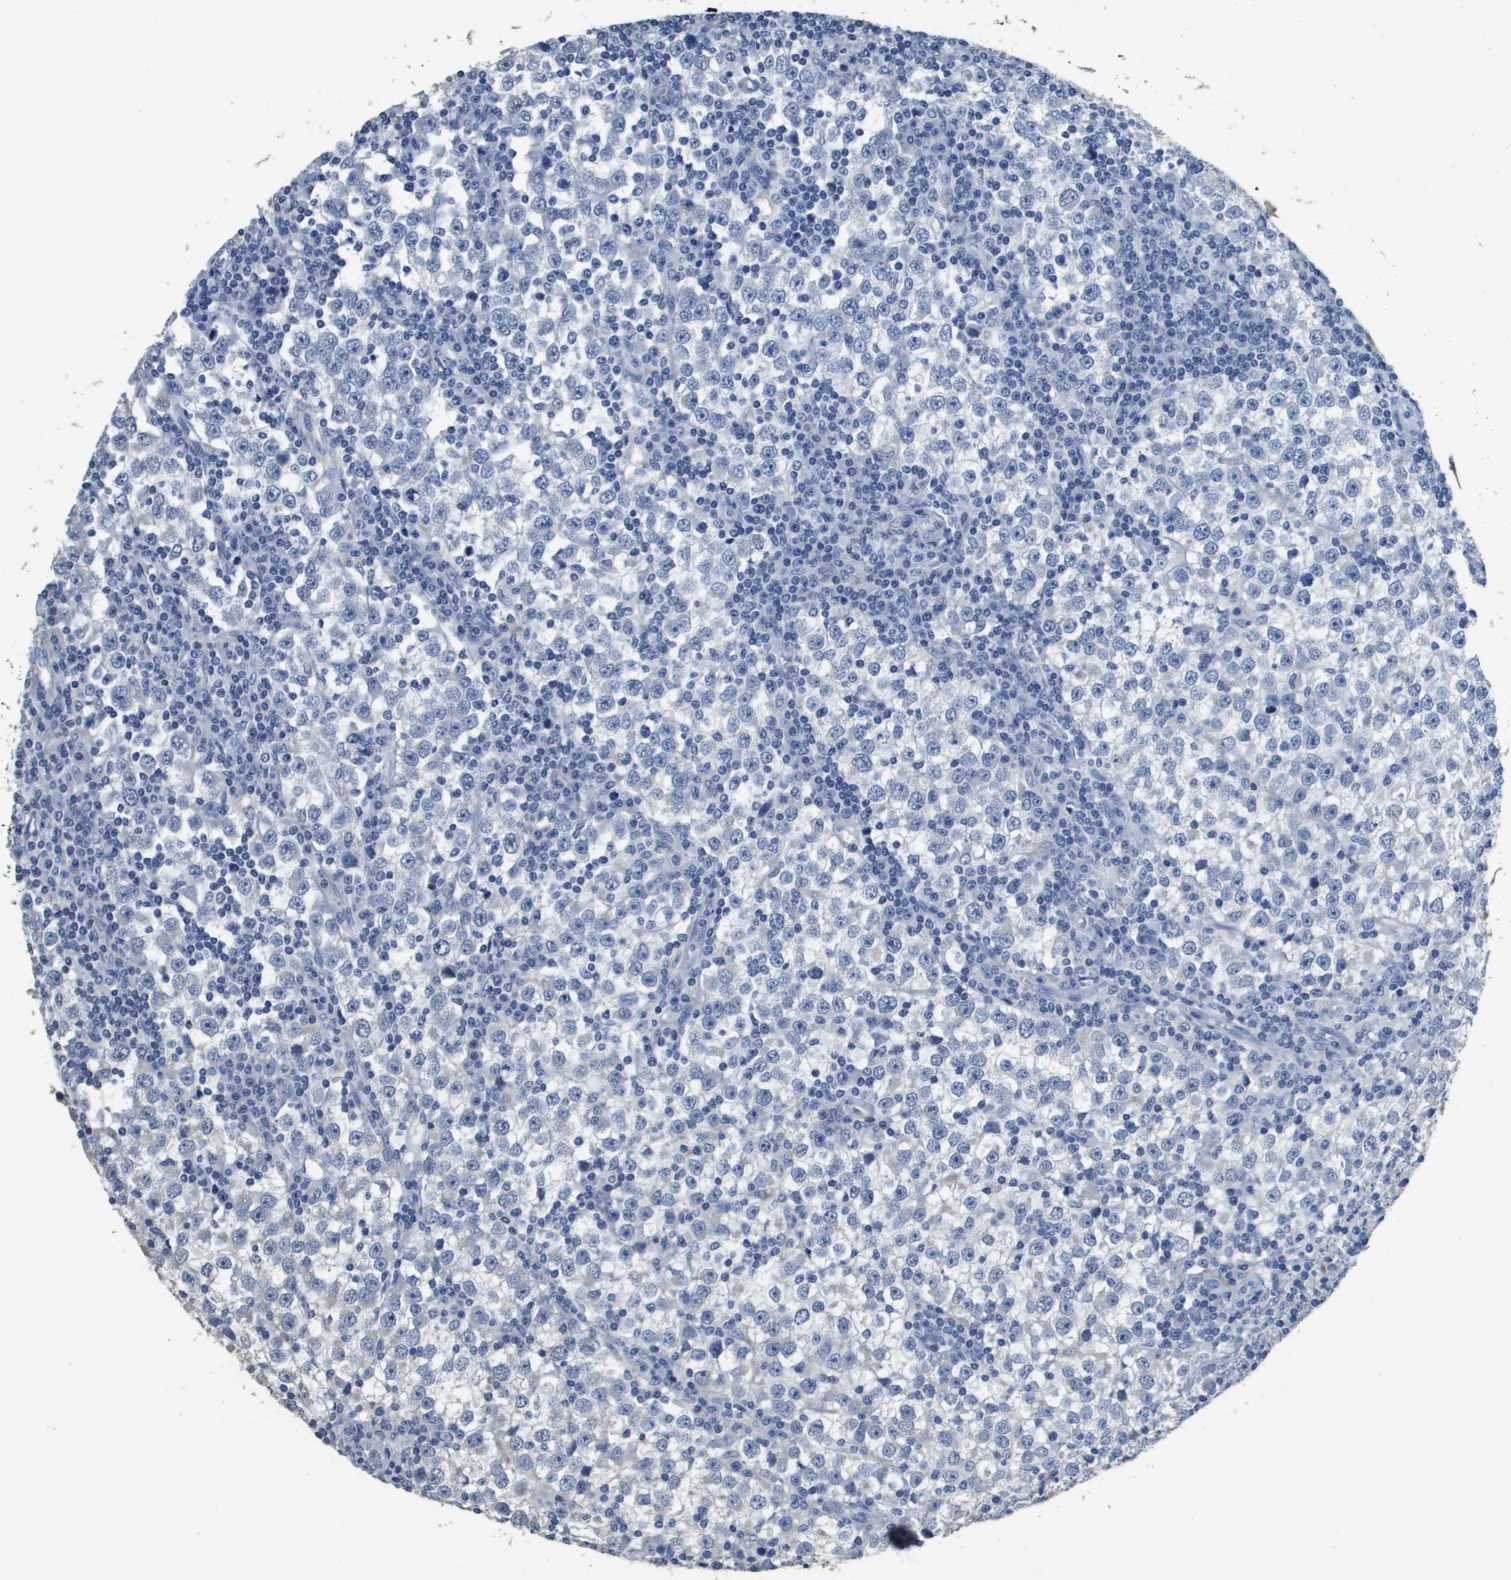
{"staining": {"intensity": "negative", "quantity": "none", "location": "none"}, "tissue": "testis cancer", "cell_type": "Tumor cells", "image_type": "cancer", "snomed": [{"axis": "morphology", "description": "Seminoma, NOS"}, {"axis": "topography", "description": "Testis"}], "caption": "Seminoma (testis) was stained to show a protein in brown. There is no significant staining in tumor cells.", "gene": "MT3", "patient": {"sex": "male", "age": 65}}